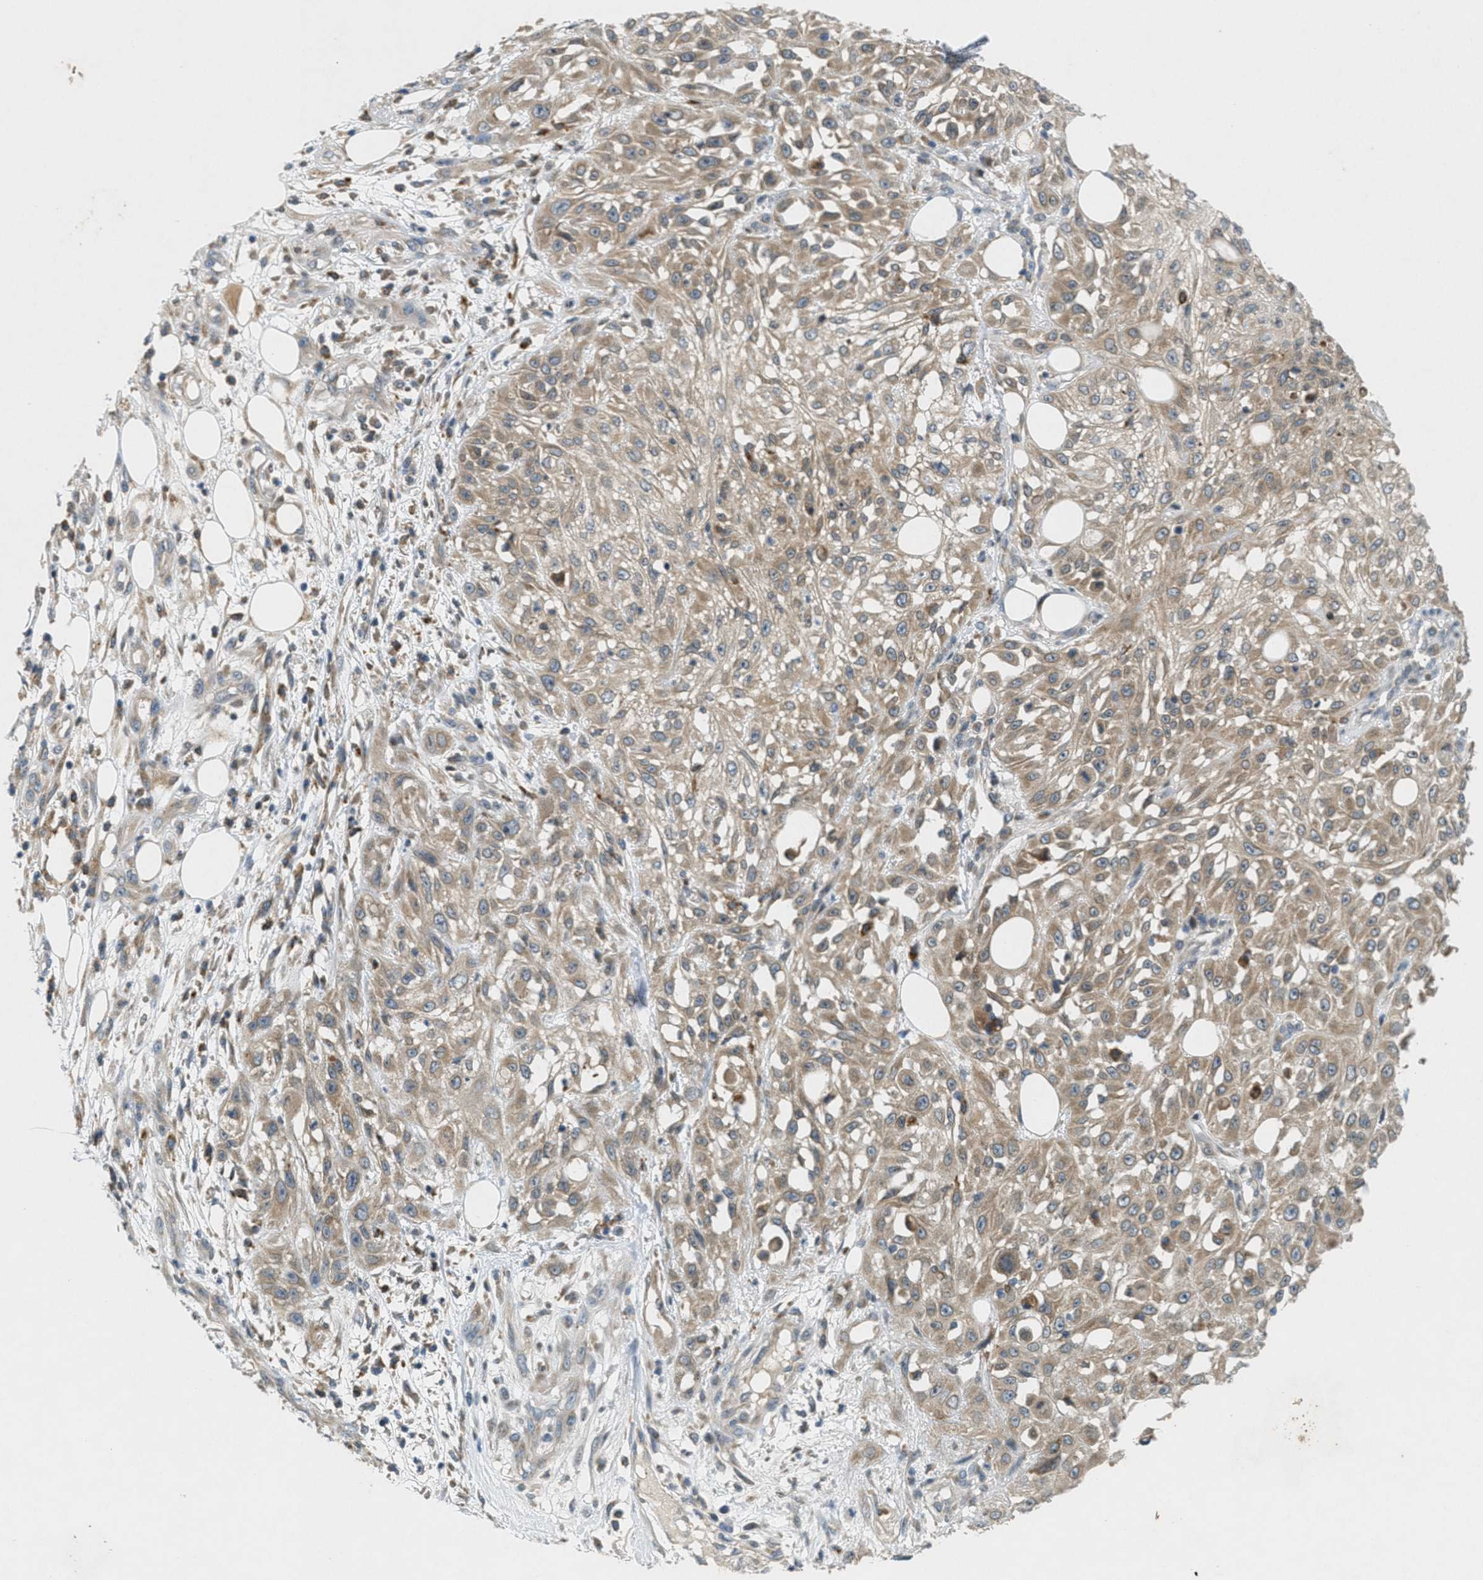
{"staining": {"intensity": "moderate", "quantity": ">75%", "location": "cytoplasmic/membranous"}, "tissue": "skin cancer", "cell_type": "Tumor cells", "image_type": "cancer", "snomed": [{"axis": "morphology", "description": "Squamous cell carcinoma, NOS"}, {"axis": "morphology", "description": "Squamous cell carcinoma, metastatic, NOS"}, {"axis": "topography", "description": "Skin"}, {"axis": "topography", "description": "Lymph node"}], "caption": "Immunohistochemical staining of skin cancer (squamous cell carcinoma) demonstrates medium levels of moderate cytoplasmic/membranous expression in about >75% of tumor cells.", "gene": "SIGMAR1", "patient": {"sex": "male", "age": 75}}